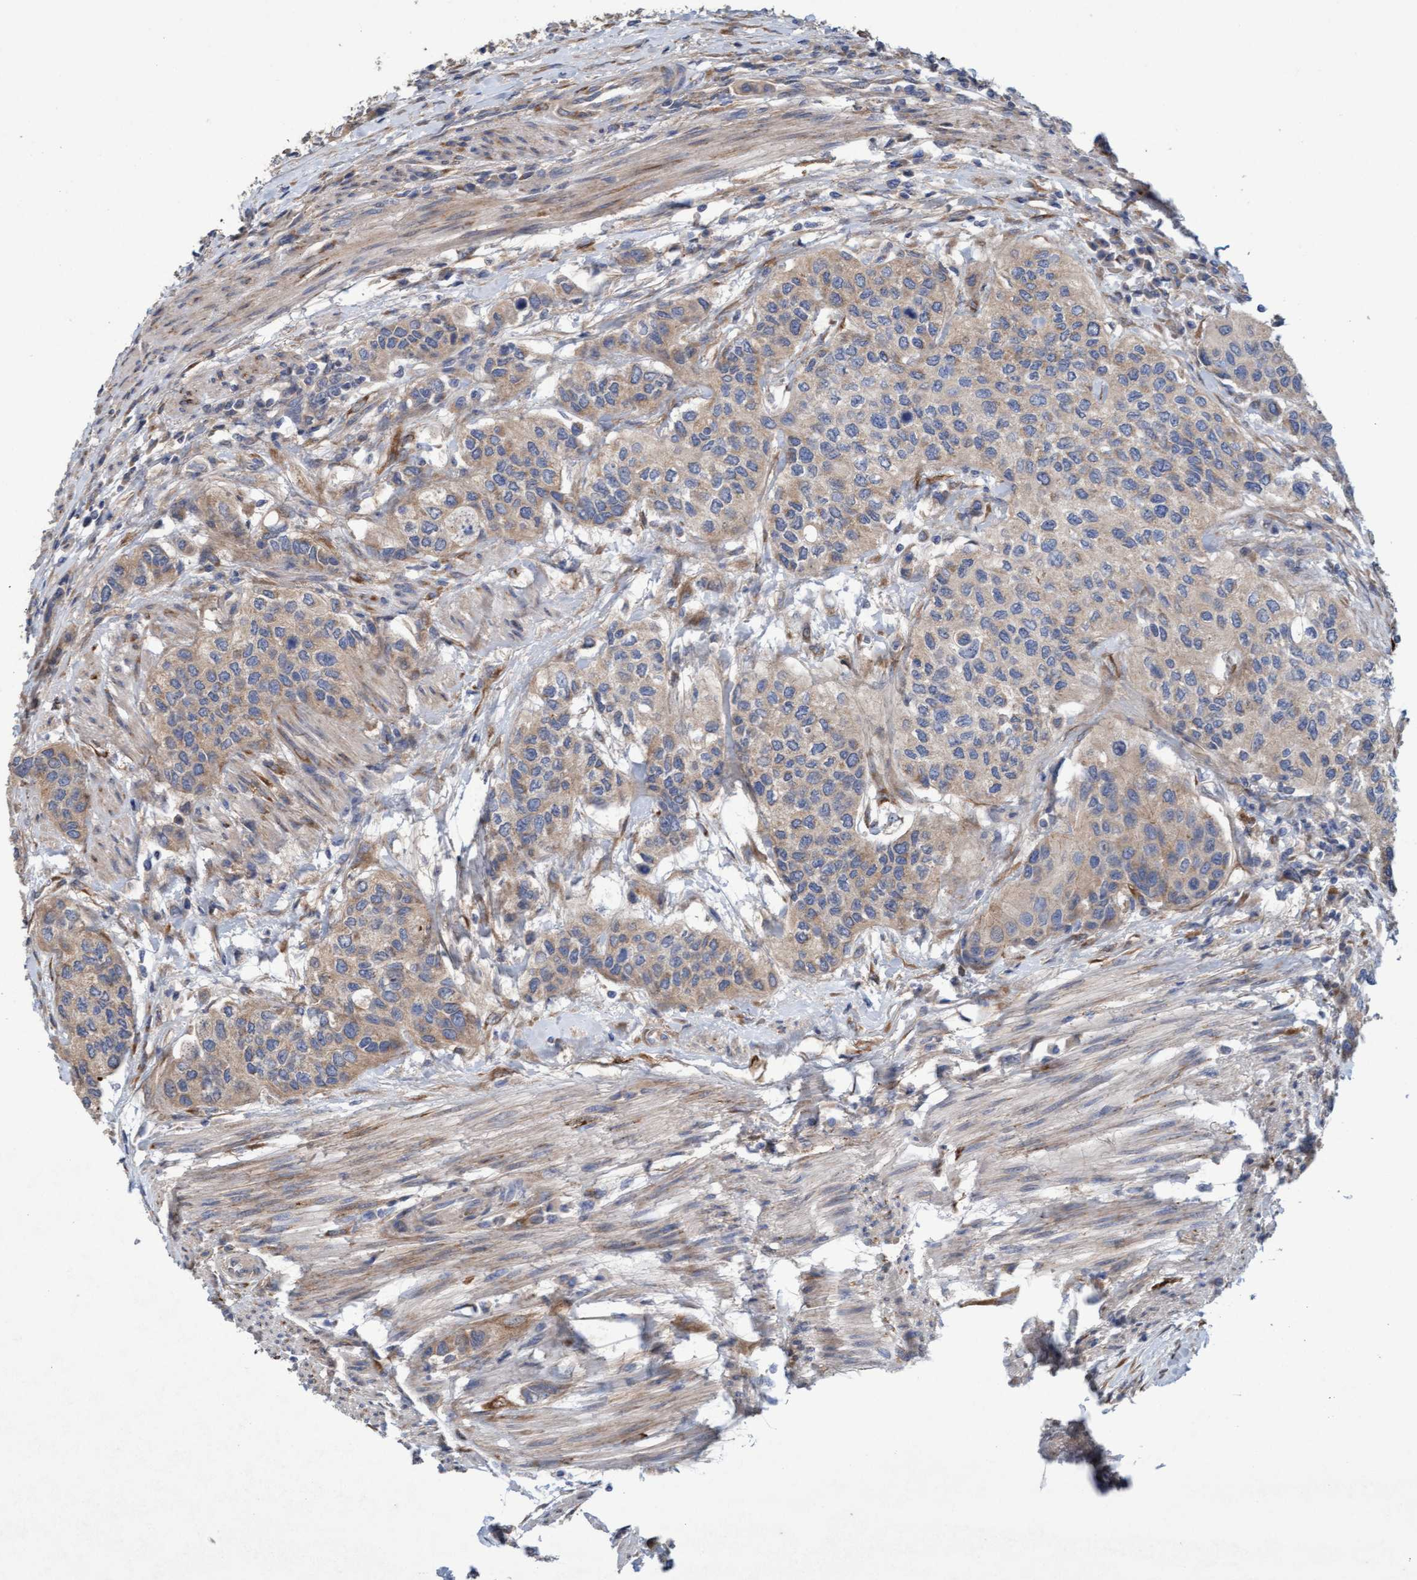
{"staining": {"intensity": "weak", "quantity": ">75%", "location": "cytoplasmic/membranous"}, "tissue": "urothelial cancer", "cell_type": "Tumor cells", "image_type": "cancer", "snomed": [{"axis": "morphology", "description": "Urothelial carcinoma, High grade"}, {"axis": "topography", "description": "Urinary bladder"}], "caption": "Human urothelial carcinoma (high-grade) stained for a protein (brown) reveals weak cytoplasmic/membranous positive expression in about >75% of tumor cells.", "gene": "DDHD2", "patient": {"sex": "female", "age": 56}}